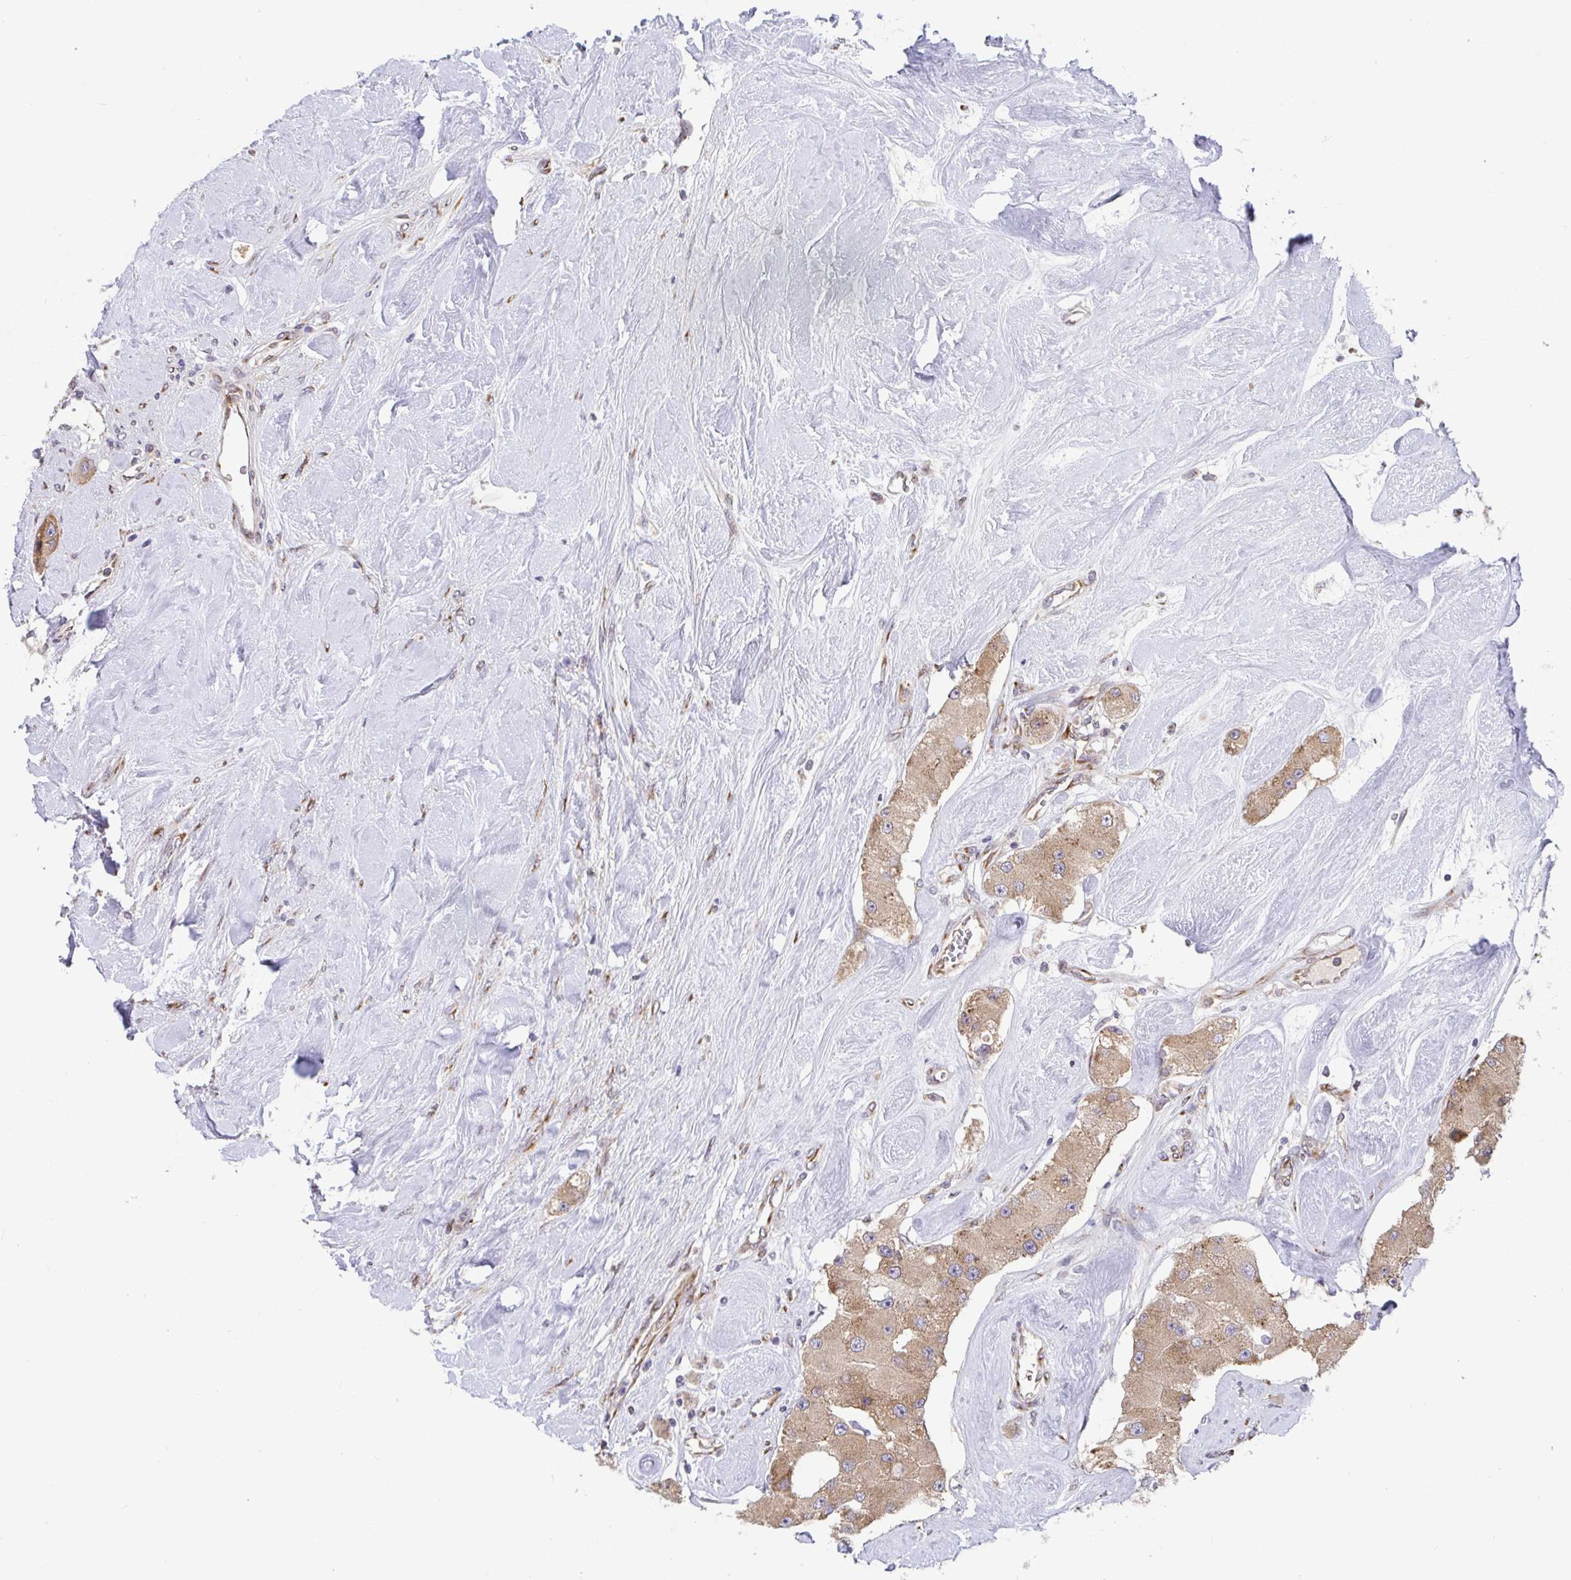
{"staining": {"intensity": "moderate", "quantity": ">75%", "location": "cytoplasmic/membranous"}, "tissue": "carcinoid", "cell_type": "Tumor cells", "image_type": "cancer", "snomed": [{"axis": "morphology", "description": "Carcinoid, malignant, NOS"}, {"axis": "topography", "description": "Pancreas"}], "caption": "Human carcinoid stained with a brown dye displays moderate cytoplasmic/membranous positive expression in about >75% of tumor cells.", "gene": "ATP5MJ", "patient": {"sex": "male", "age": 41}}